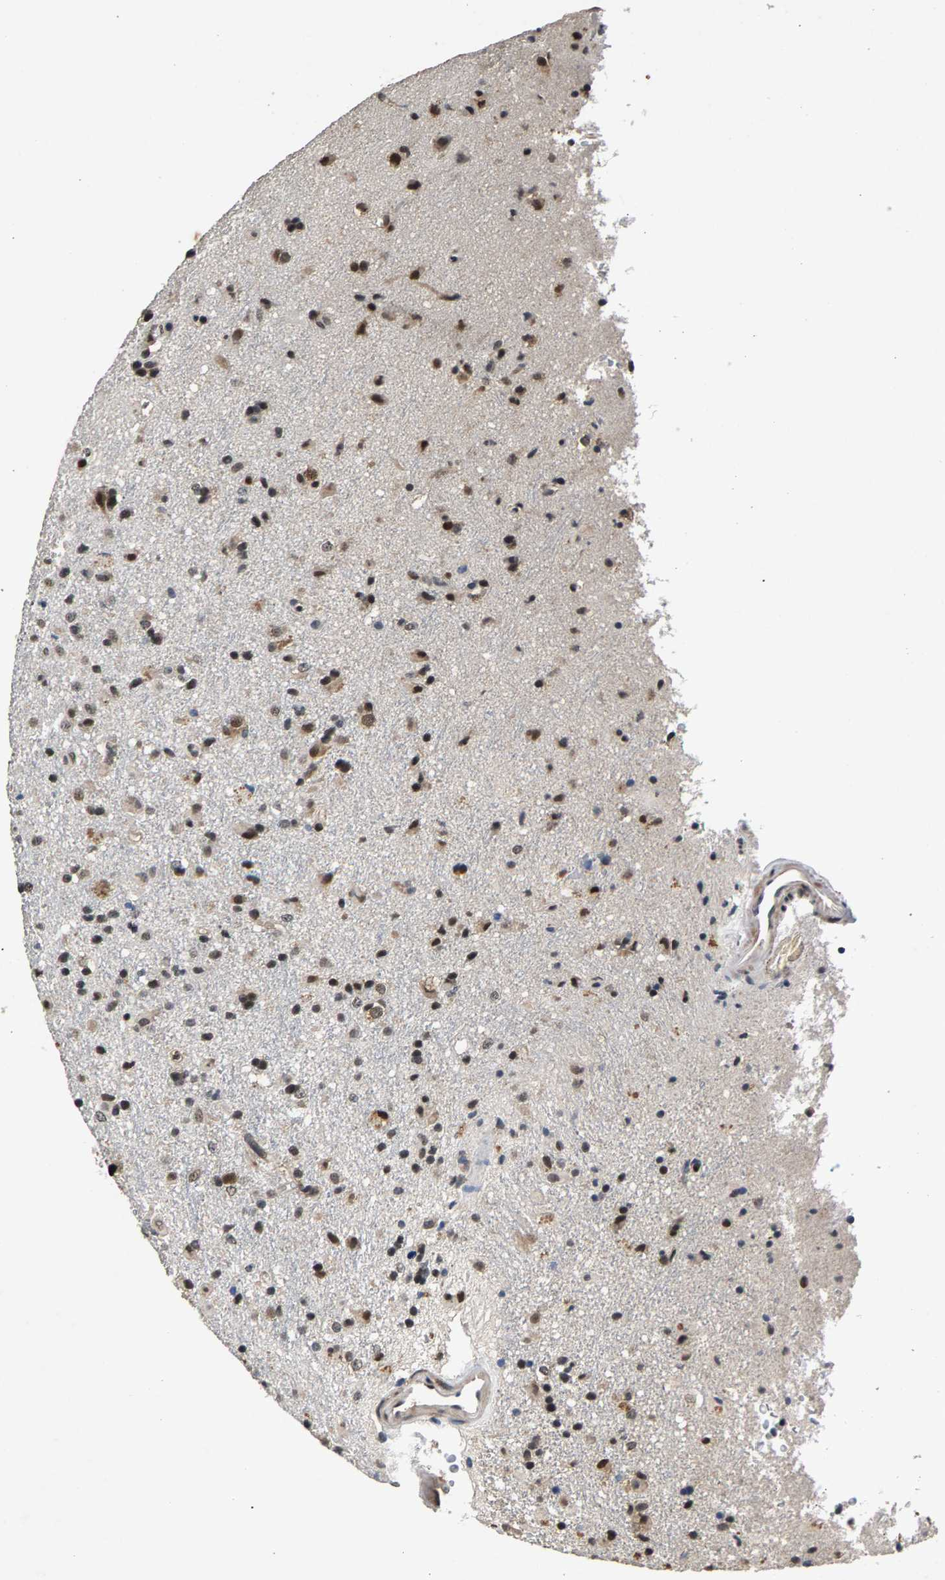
{"staining": {"intensity": "moderate", "quantity": ">75%", "location": "cytoplasmic/membranous,nuclear"}, "tissue": "glioma", "cell_type": "Tumor cells", "image_type": "cancer", "snomed": [{"axis": "morphology", "description": "Glioma, malignant, Low grade"}, {"axis": "topography", "description": "Brain"}], "caption": "Glioma stained with a brown dye displays moderate cytoplasmic/membranous and nuclear positive staining in about >75% of tumor cells.", "gene": "RBM33", "patient": {"sex": "male", "age": 65}}